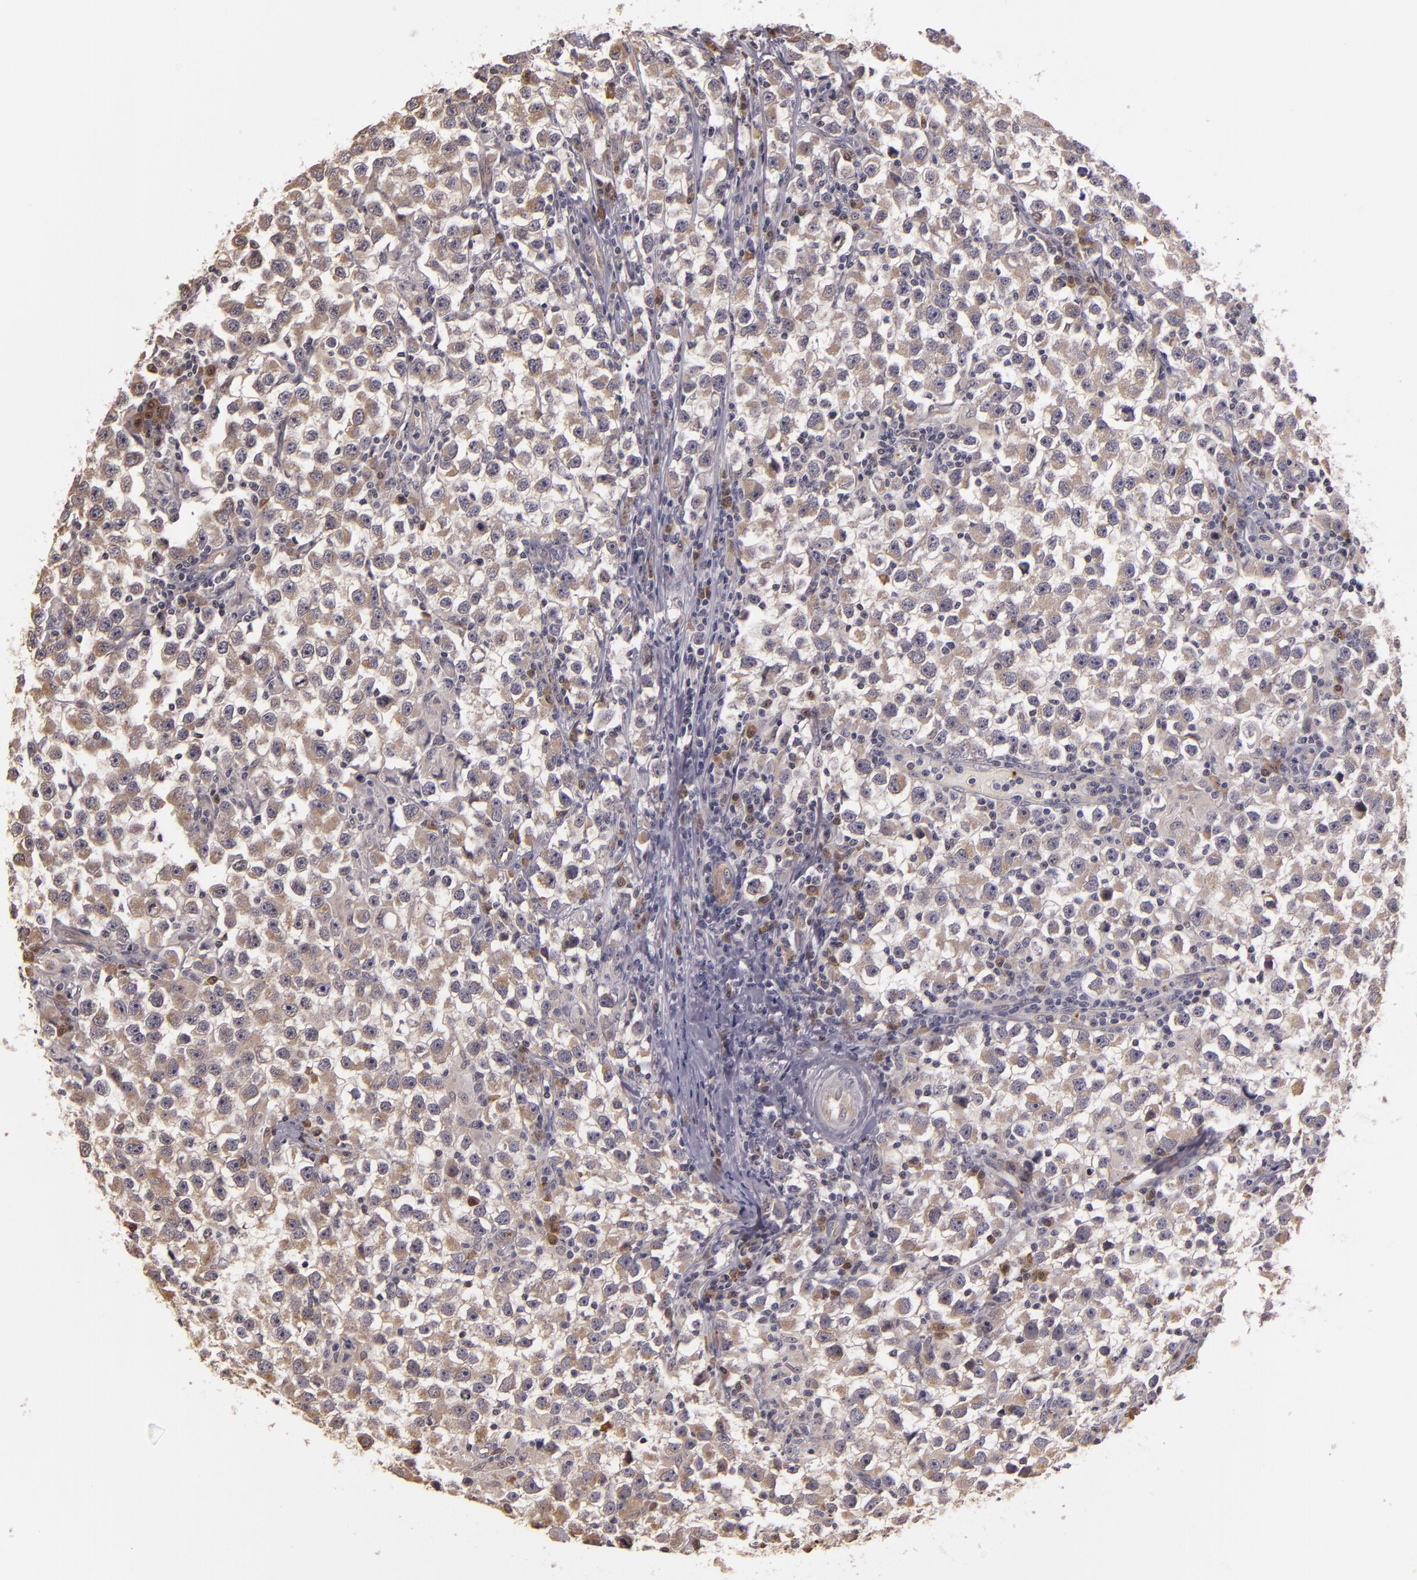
{"staining": {"intensity": "weak", "quantity": "25%-75%", "location": "cytoplasmic/membranous"}, "tissue": "testis cancer", "cell_type": "Tumor cells", "image_type": "cancer", "snomed": [{"axis": "morphology", "description": "Seminoma, NOS"}, {"axis": "topography", "description": "Testis"}], "caption": "A histopathology image of seminoma (testis) stained for a protein reveals weak cytoplasmic/membranous brown staining in tumor cells. Using DAB (3,3'-diaminobenzidine) (brown) and hematoxylin (blue) stains, captured at high magnification using brightfield microscopy.", "gene": "SYTL4", "patient": {"sex": "male", "age": 33}}